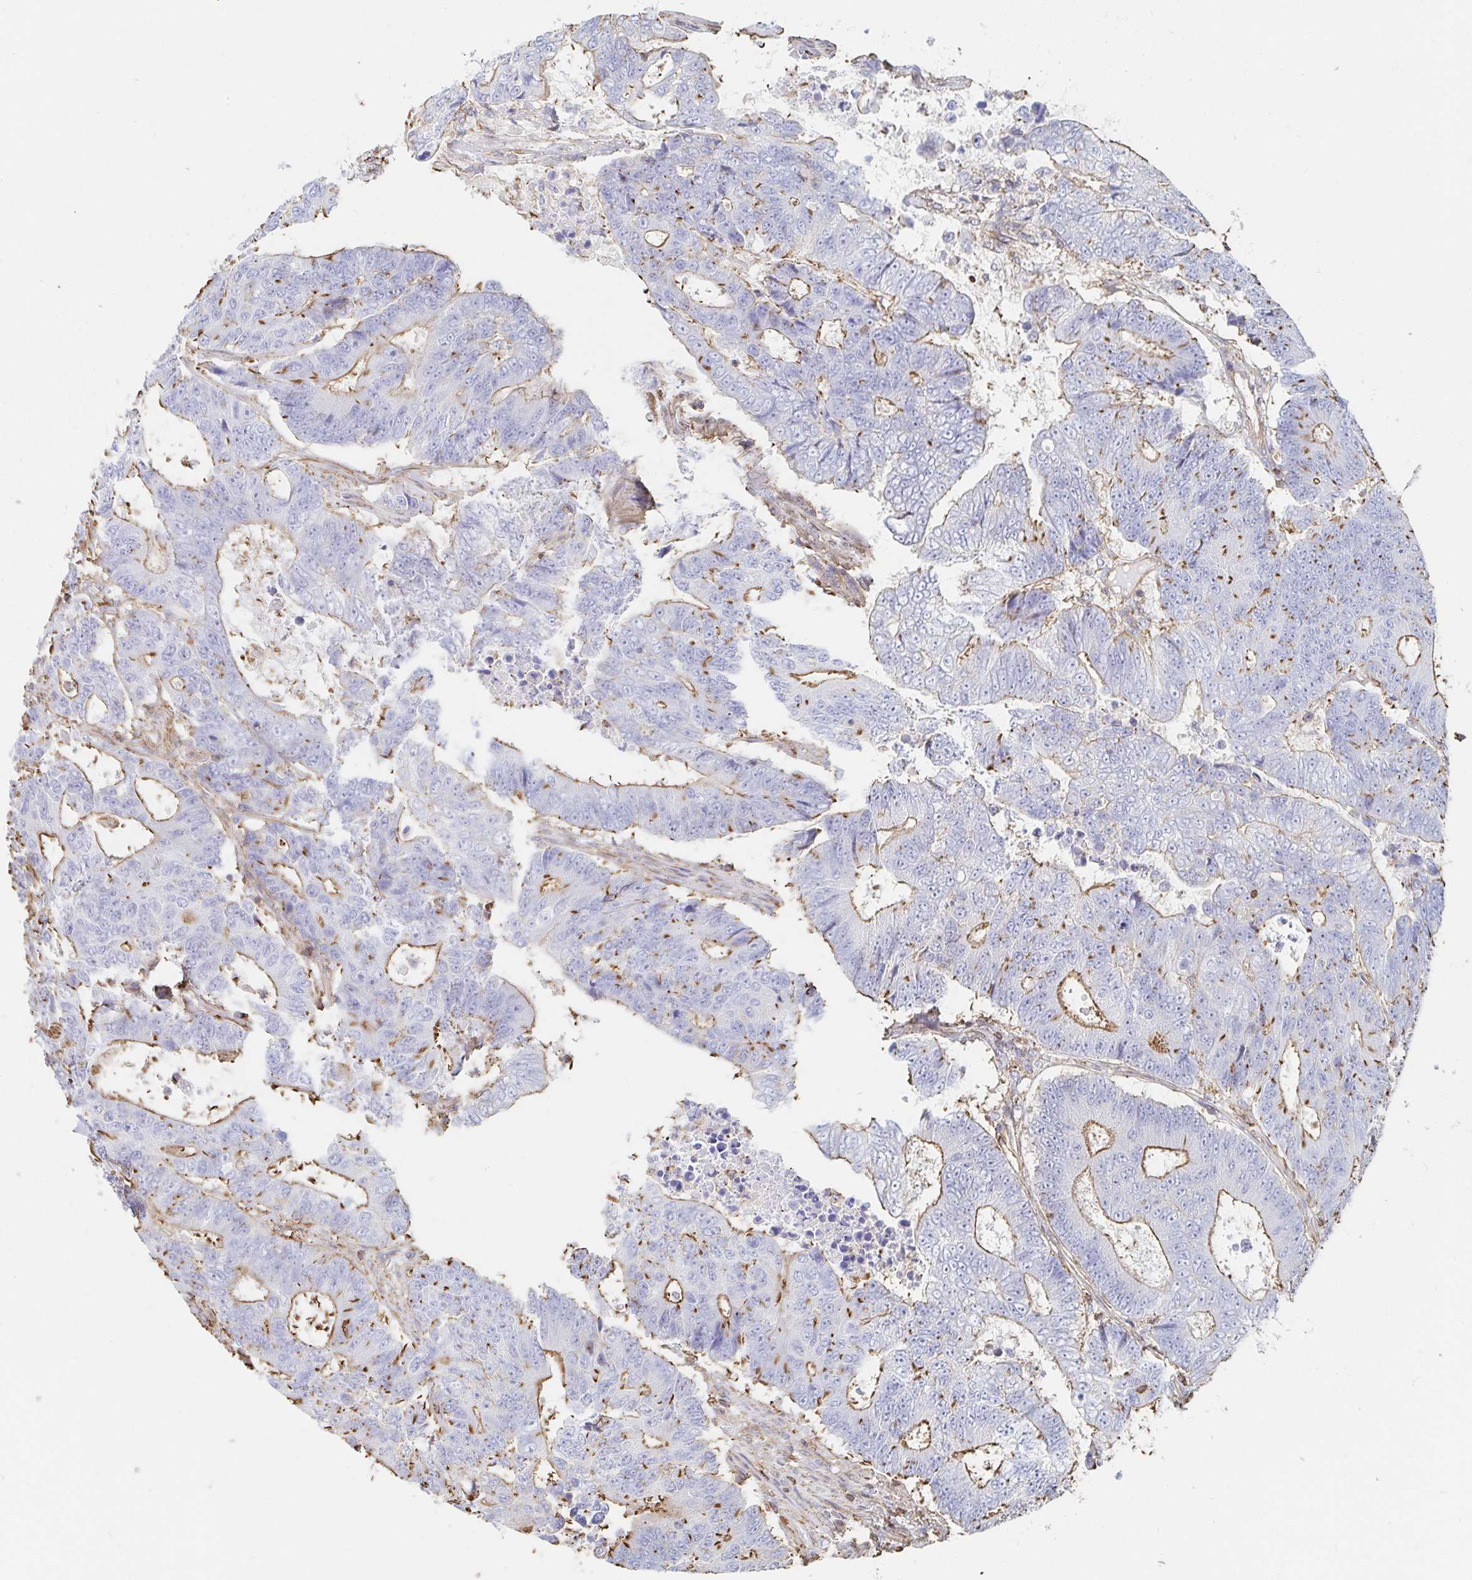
{"staining": {"intensity": "moderate", "quantity": "25%-75%", "location": "cytoplasmic/membranous"}, "tissue": "colorectal cancer", "cell_type": "Tumor cells", "image_type": "cancer", "snomed": [{"axis": "morphology", "description": "Adenocarcinoma, NOS"}, {"axis": "topography", "description": "Colon"}], "caption": "This micrograph shows immunohistochemistry staining of human colorectal adenocarcinoma, with medium moderate cytoplasmic/membranous expression in approximately 25%-75% of tumor cells.", "gene": "PTPN14", "patient": {"sex": "female", "age": 48}}